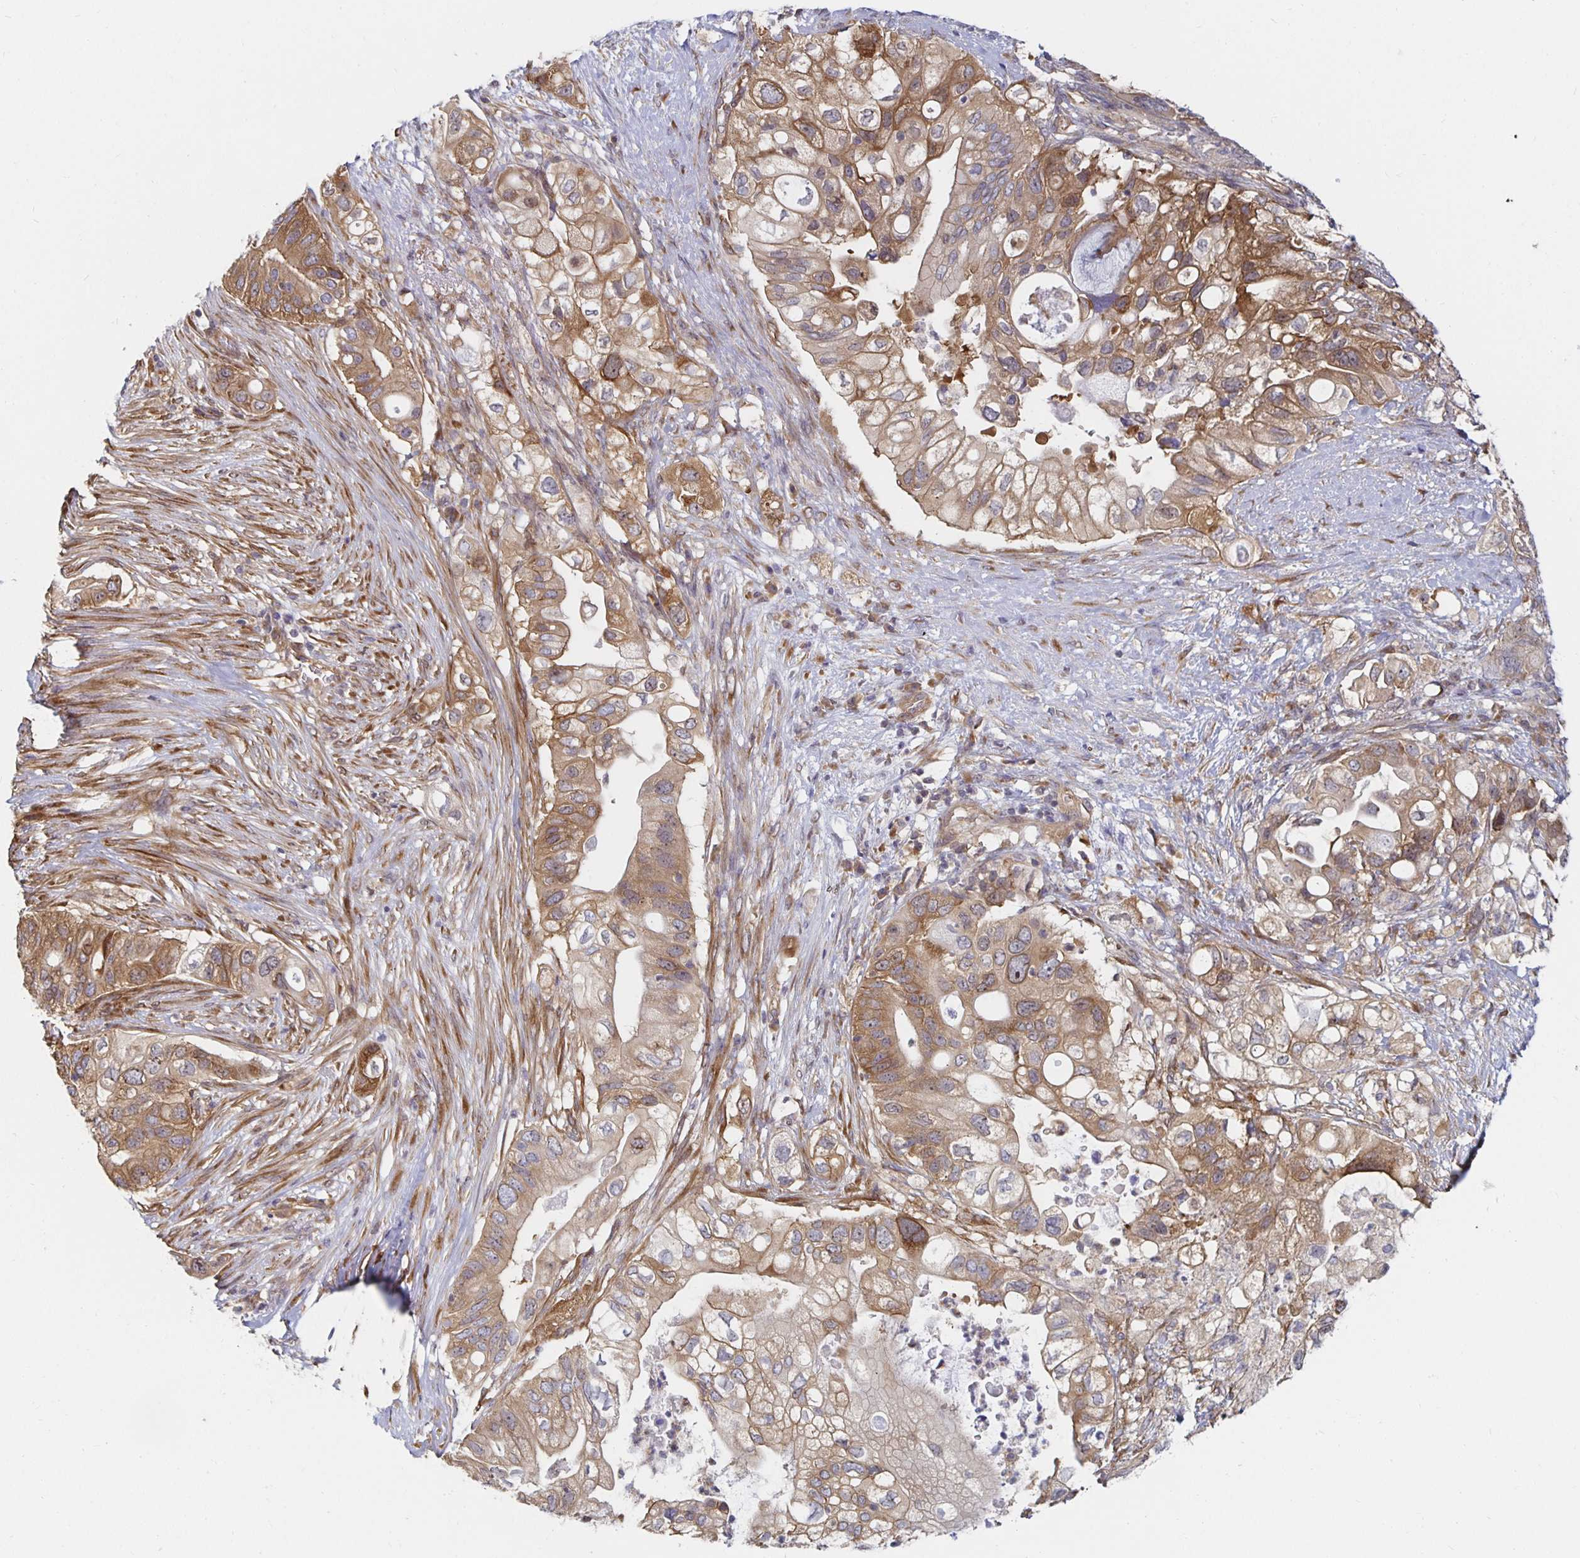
{"staining": {"intensity": "moderate", "quantity": ">75%", "location": "cytoplasmic/membranous"}, "tissue": "pancreatic cancer", "cell_type": "Tumor cells", "image_type": "cancer", "snomed": [{"axis": "morphology", "description": "Adenocarcinoma, NOS"}, {"axis": "topography", "description": "Pancreas"}], "caption": "Approximately >75% of tumor cells in human pancreatic cancer display moderate cytoplasmic/membranous protein expression as visualized by brown immunohistochemical staining.", "gene": "PDAP1", "patient": {"sex": "female", "age": 72}}